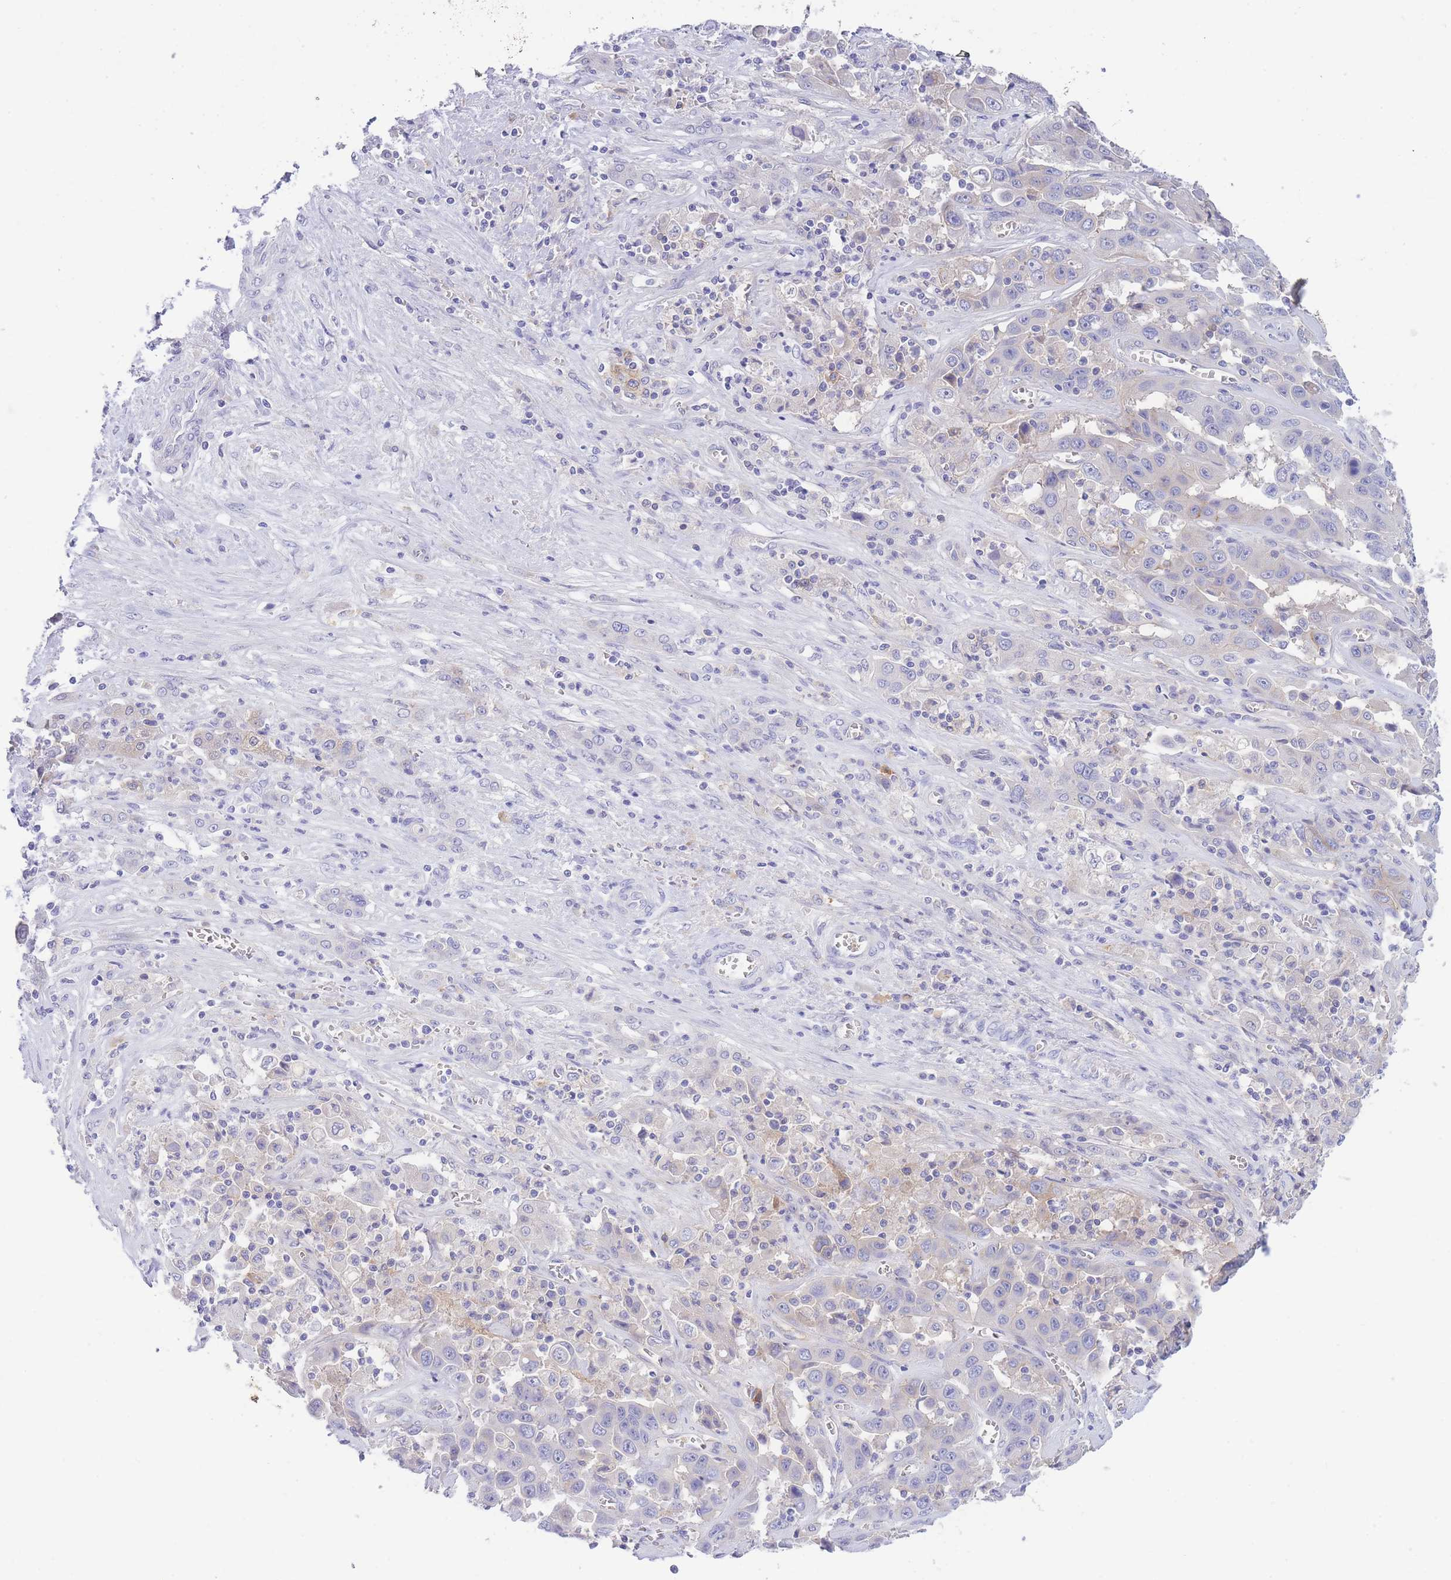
{"staining": {"intensity": "negative", "quantity": "none", "location": "none"}, "tissue": "liver cancer", "cell_type": "Tumor cells", "image_type": "cancer", "snomed": [{"axis": "morphology", "description": "Cholangiocarcinoma"}, {"axis": "topography", "description": "Liver"}], "caption": "Image shows no protein expression in tumor cells of liver cancer tissue.", "gene": "PCDHB3", "patient": {"sex": "female", "age": 52}}